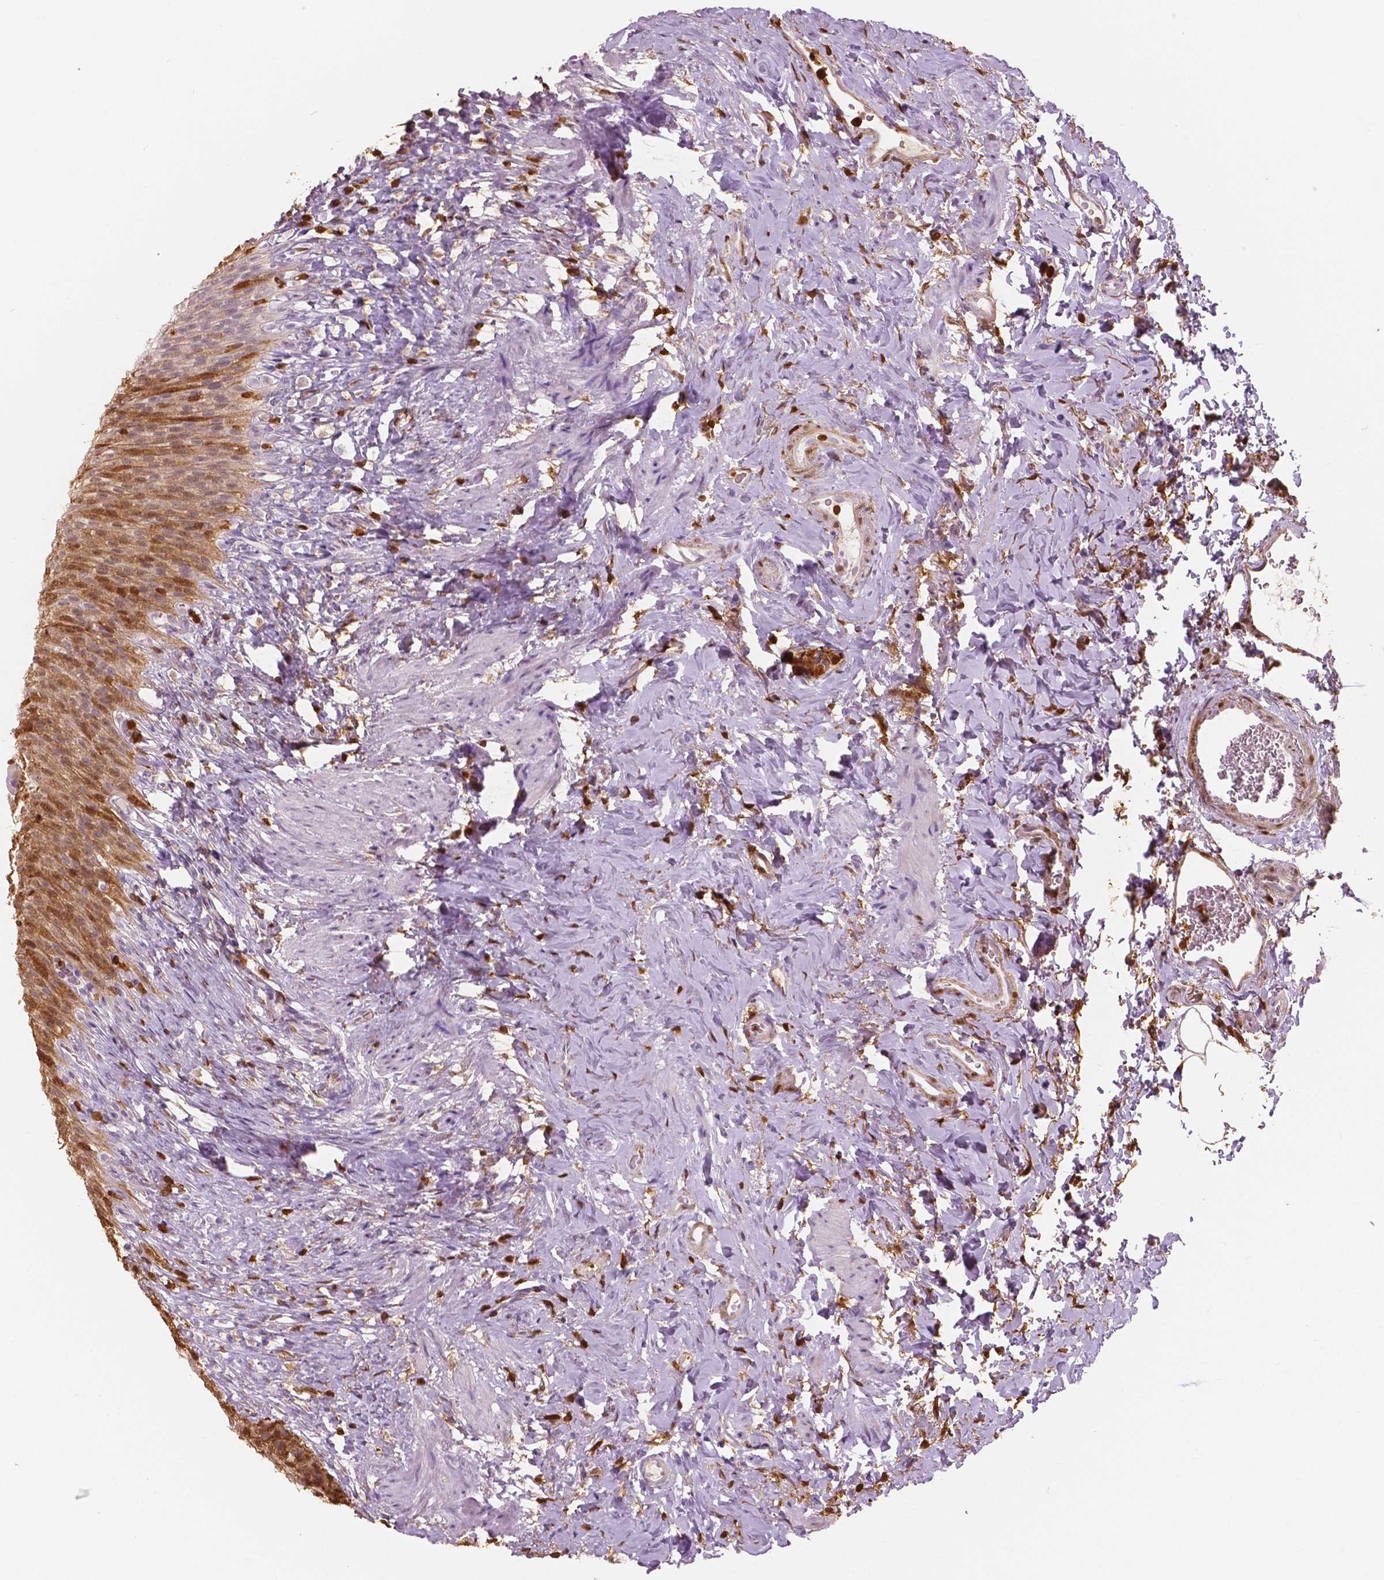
{"staining": {"intensity": "moderate", "quantity": ">75%", "location": "cytoplasmic/membranous,nuclear"}, "tissue": "urinary bladder", "cell_type": "Urothelial cells", "image_type": "normal", "snomed": [{"axis": "morphology", "description": "Normal tissue, NOS"}, {"axis": "topography", "description": "Urinary bladder"}, {"axis": "topography", "description": "Prostate"}], "caption": "Brown immunohistochemical staining in benign urinary bladder reveals moderate cytoplasmic/membranous,nuclear positivity in approximately >75% of urothelial cells.", "gene": "S100A4", "patient": {"sex": "male", "age": 76}}